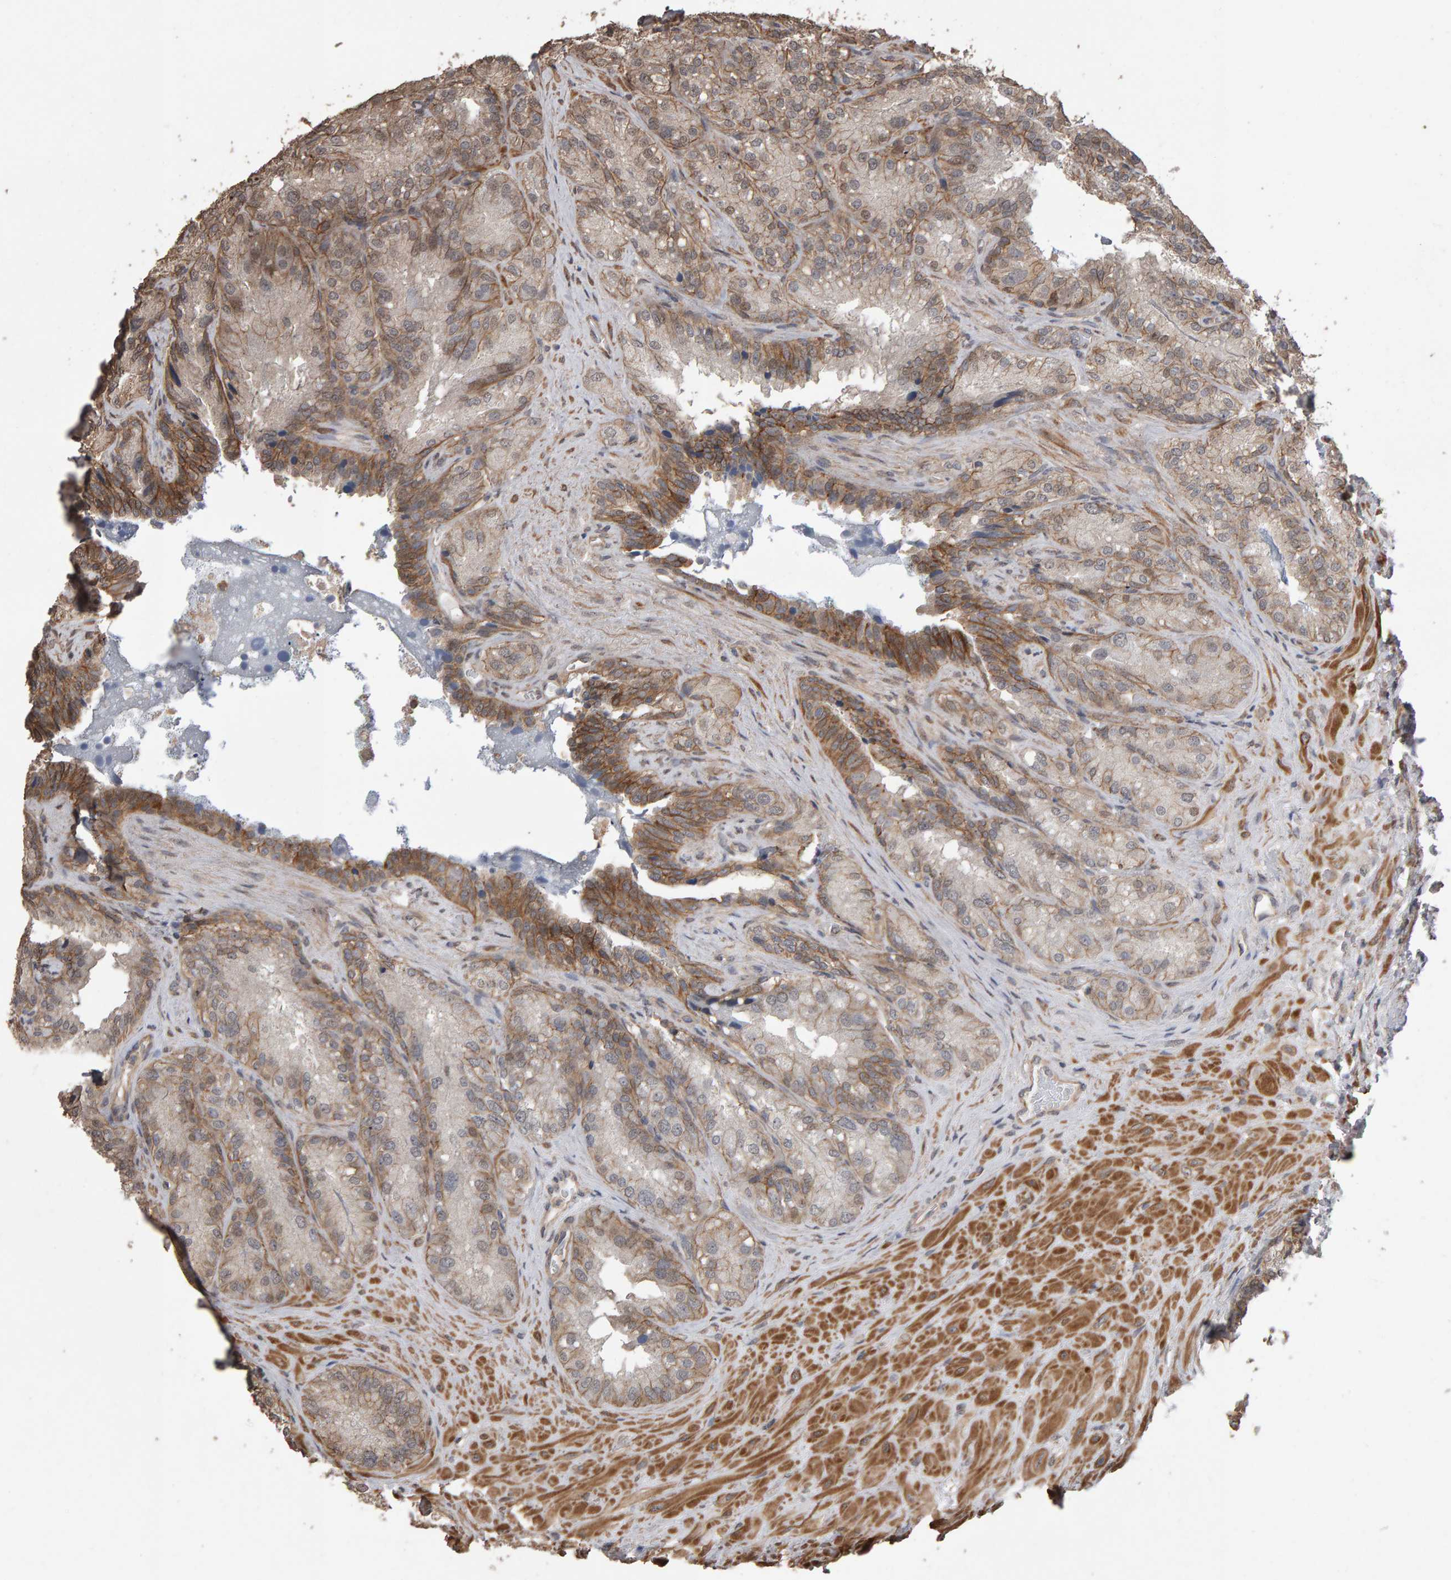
{"staining": {"intensity": "moderate", "quantity": "25%-75%", "location": "cytoplasmic/membranous"}, "tissue": "seminal vesicle", "cell_type": "Glandular cells", "image_type": "normal", "snomed": [{"axis": "morphology", "description": "Normal tissue, NOS"}, {"axis": "topography", "description": "Prostate"}, {"axis": "topography", "description": "Seminal veicle"}], "caption": "IHC staining of normal seminal vesicle, which reveals medium levels of moderate cytoplasmic/membranous expression in about 25%-75% of glandular cells indicating moderate cytoplasmic/membranous protein staining. The staining was performed using DAB (3,3'-diaminobenzidine) (brown) for protein detection and nuclei were counterstained in hematoxylin (blue).", "gene": "SCRIB", "patient": {"sex": "male", "age": 51}}